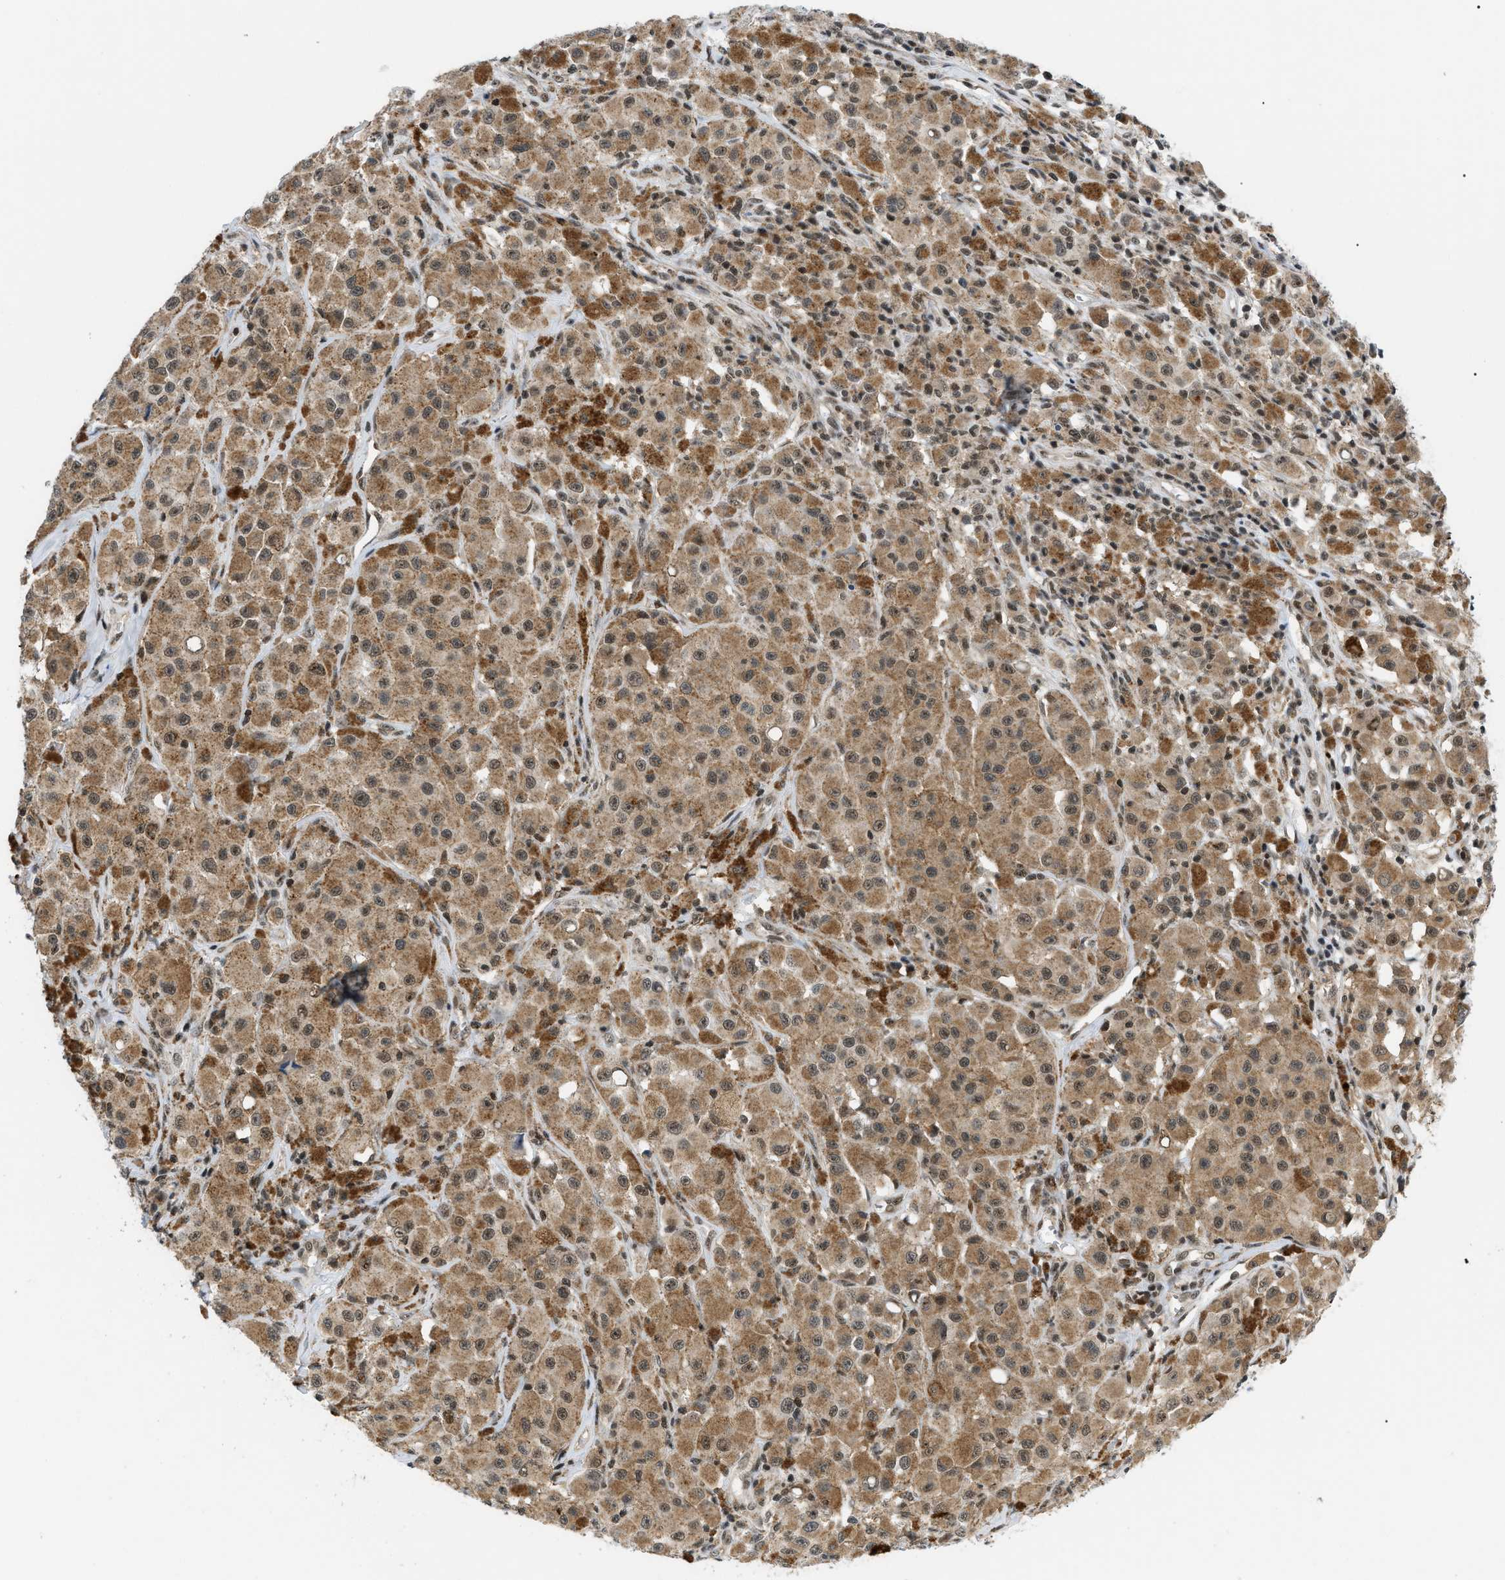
{"staining": {"intensity": "moderate", "quantity": ">75%", "location": "cytoplasmic/membranous"}, "tissue": "melanoma", "cell_type": "Tumor cells", "image_type": "cancer", "snomed": [{"axis": "morphology", "description": "Malignant melanoma, NOS"}, {"axis": "topography", "description": "Skin"}], "caption": "An image of human melanoma stained for a protein demonstrates moderate cytoplasmic/membranous brown staining in tumor cells. Nuclei are stained in blue.", "gene": "ZBTB11", "patient": {"sex": "male", "age": 84}}